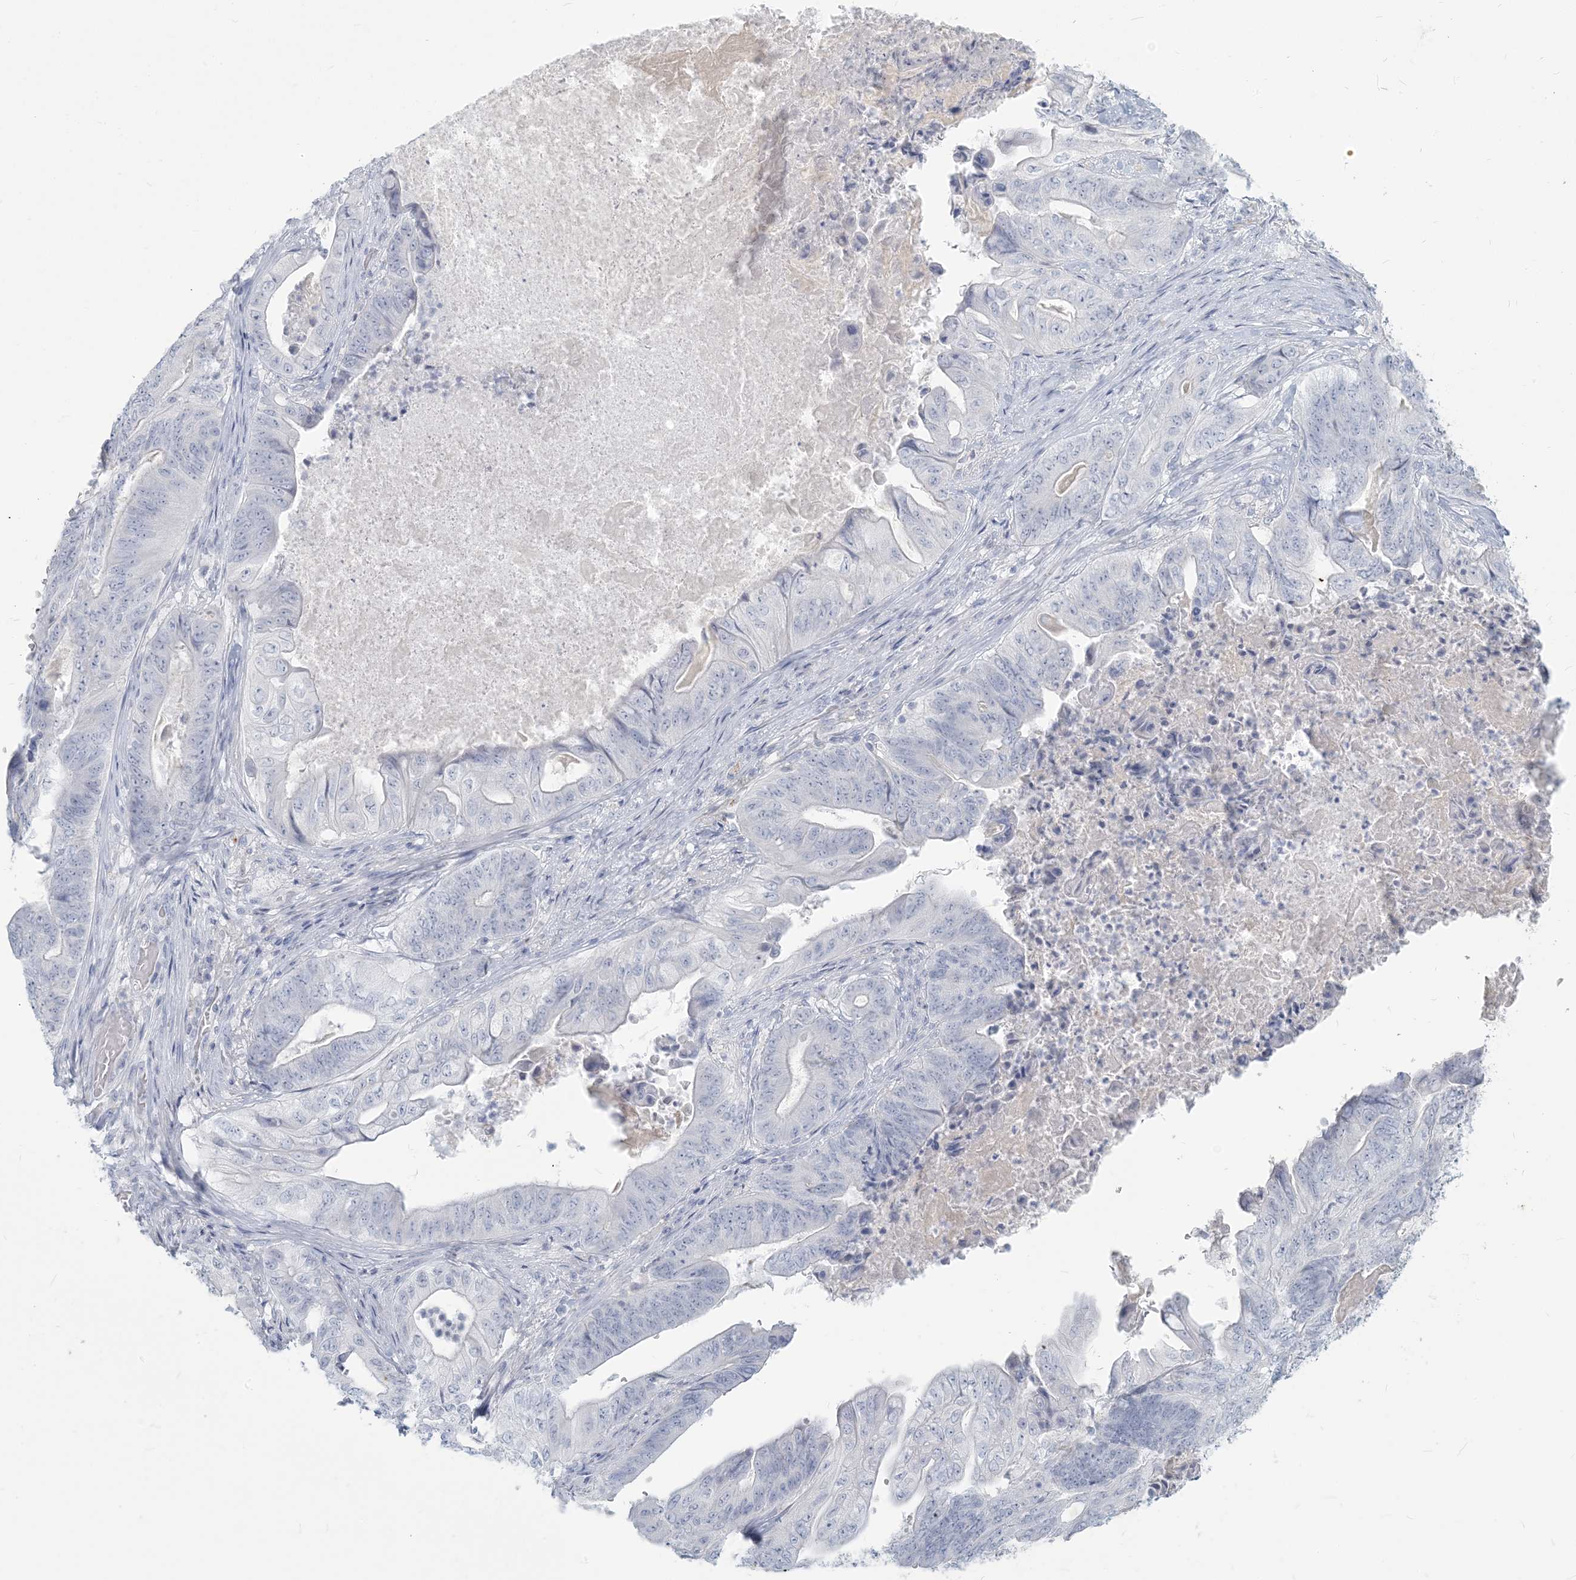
{"staining": {"intensity": "negative", "quantity": "none", "location": "none"}, "tissue": "stomach cancer", "cell_type": "Tumor cells", "image_type": "cancer", "snomed": [{"axis": "morphology", "description": "Adenocarcinoma, NOS"}, {"axis": "topography", "description": "Stomach"}], "caption": "Protein analysis of adenocarcinoma (stomach) displays no significant positivity in tumor cells.", "gene": "HLA-DRB1", "patient": {"sex": "female", "age": 73}}